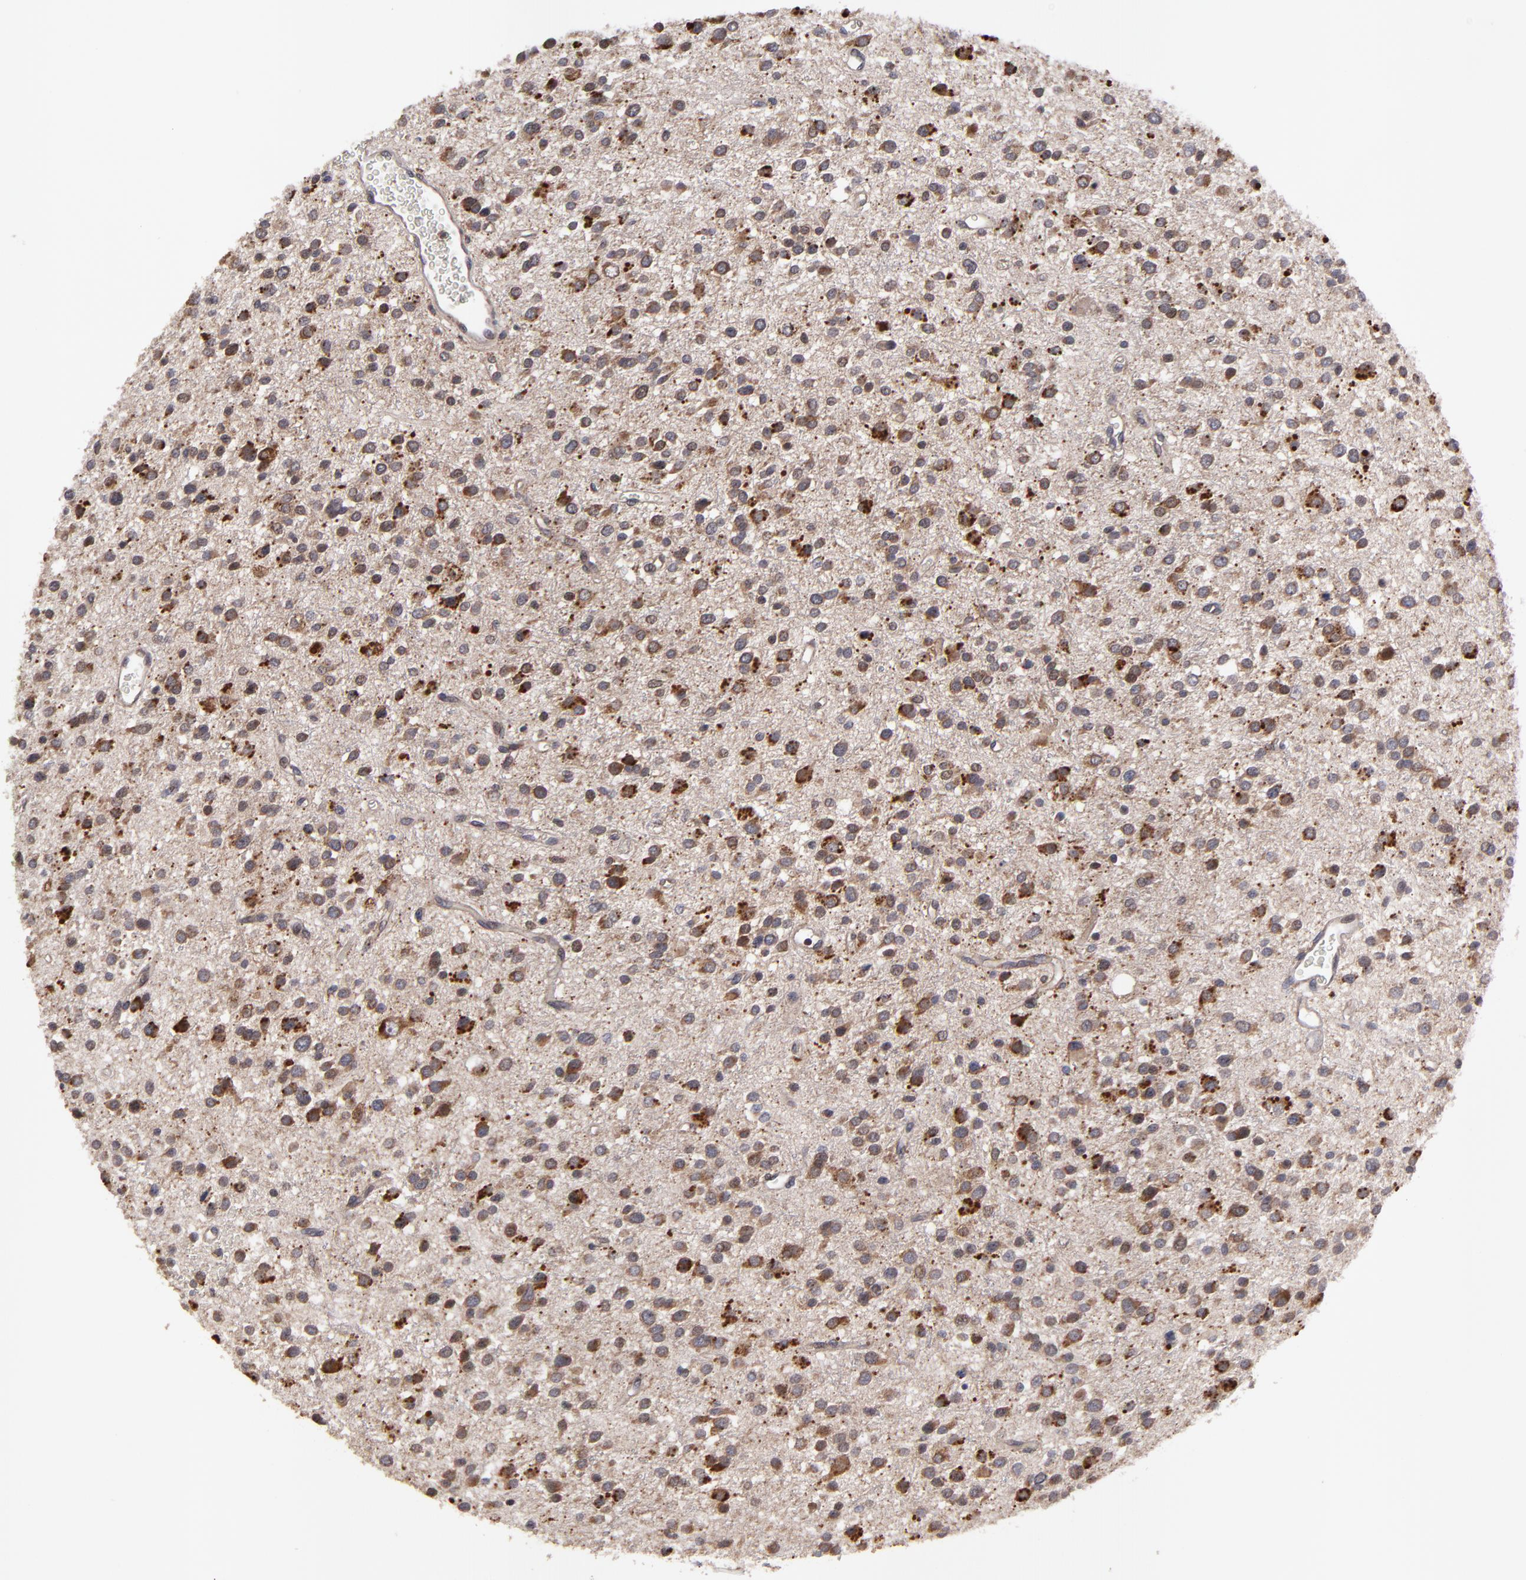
{"staining": {"intensity": "moderate", "quantity": ">75%", "location": "cytoplasmic/membranous"}, "tissue": "glioma", "cell_type": "Tumor cells", "image_type": "cancer", "snomed": [{"axis": "morphology", "description": "Glioma, malignant, Low grade"}, {"axis": "topography", "description": "Brain"}], "caption": "Malignant glioma (low-grade) was stained to show a protein in brown. There is medium levels of moderate cytoplasmic/membranous staining in about >75% of tumor cells.", "gene": "SND1", "patient": {"sex": "female", "age": 36}}